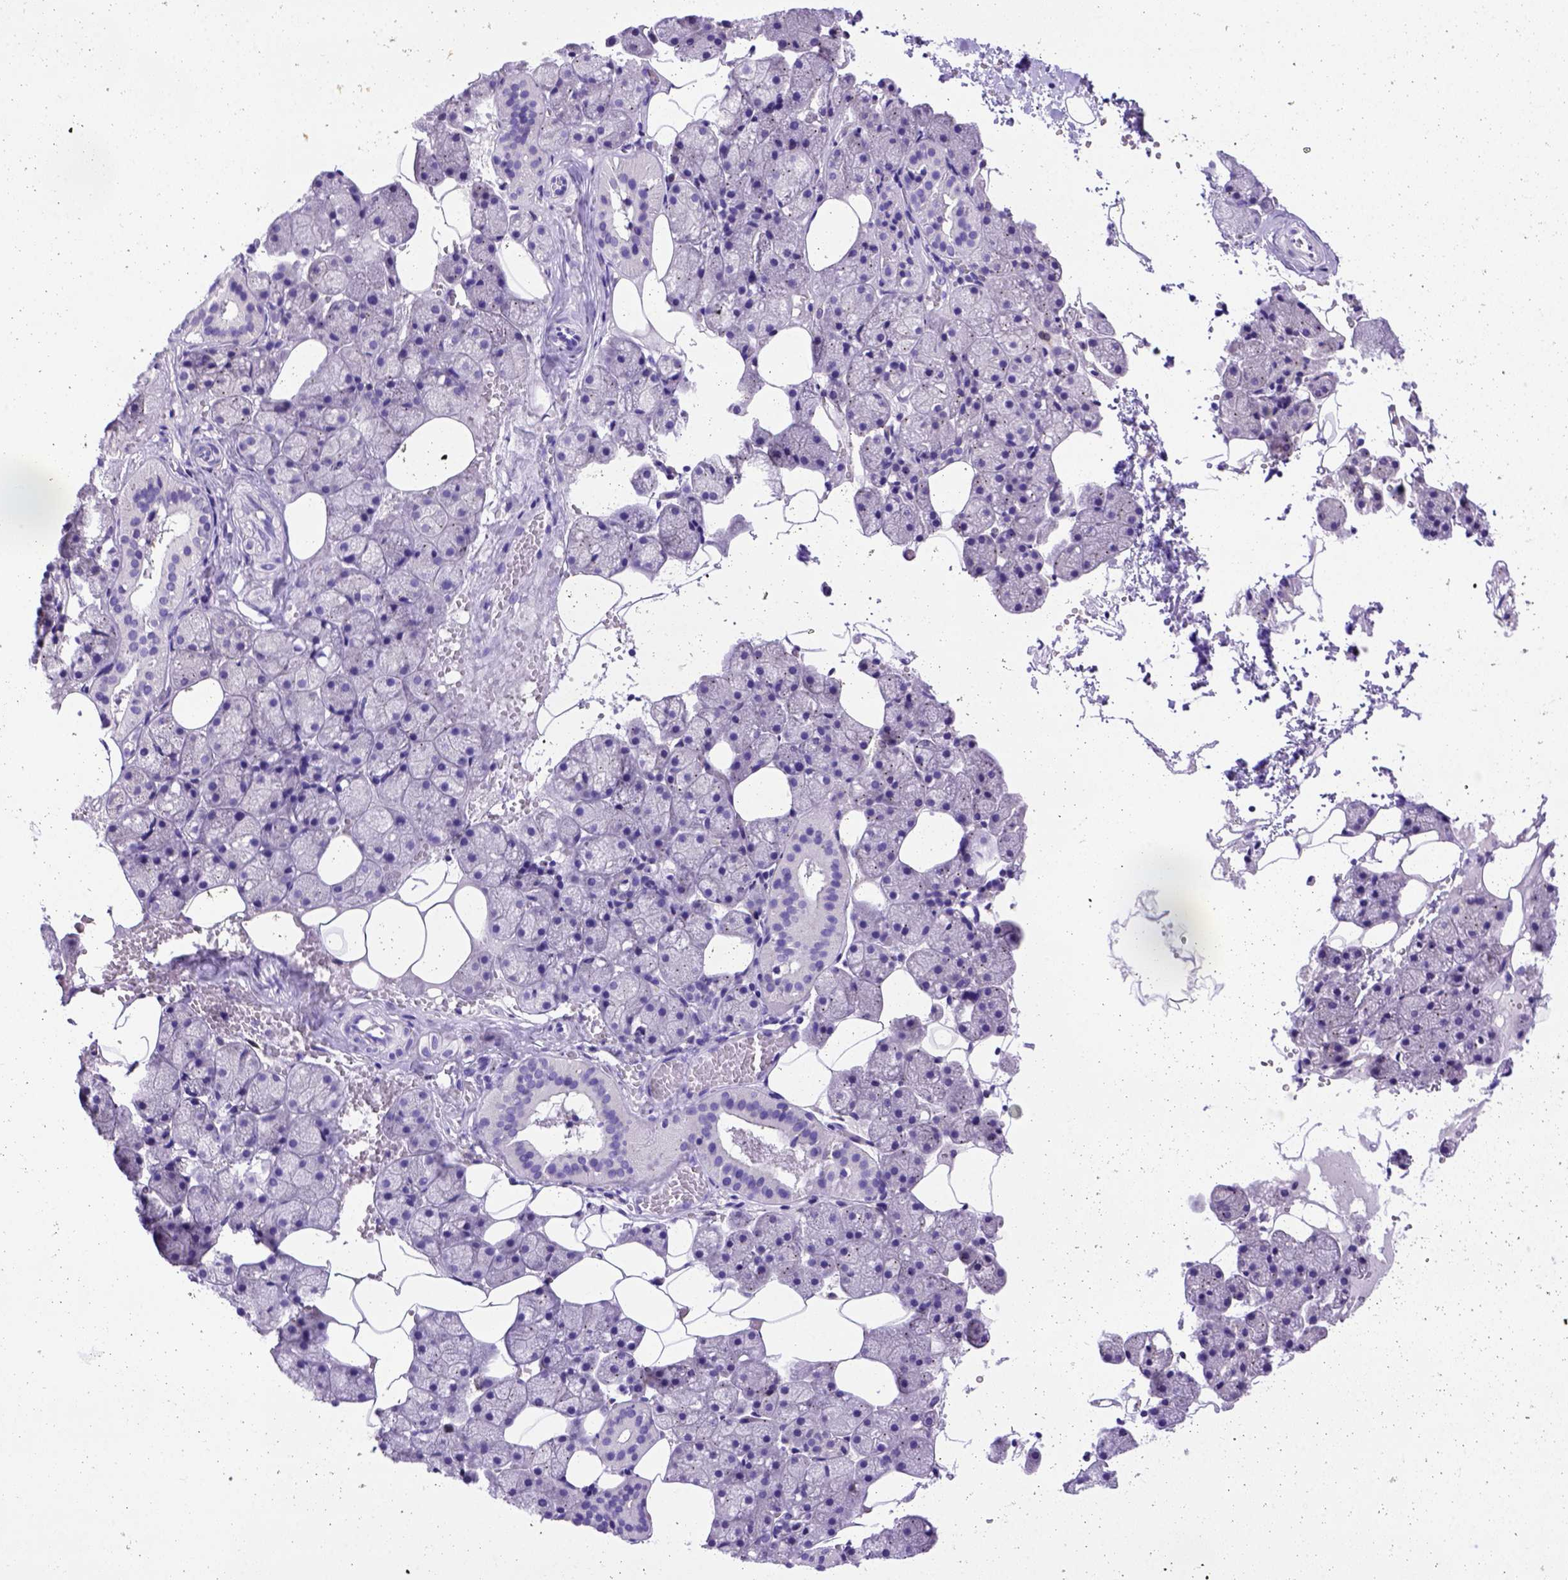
{"staining": {"intensity": "negative", "quantity": "none", "location": "none"}, "tissue": "salivary gland", "cell_type": "Glandular cells", "image_type": "normal", "snomed": [{"axis": "morphology", "description": "Normal tissue, NOS"}, {"axis": "topography", "description": "Salivary gland"}], "caption": "The image exhibits no staining of glandular cells in unremarkable salivary gland.", "gene": "PTGES", "patient": {"sex": "male", "age": 38}}